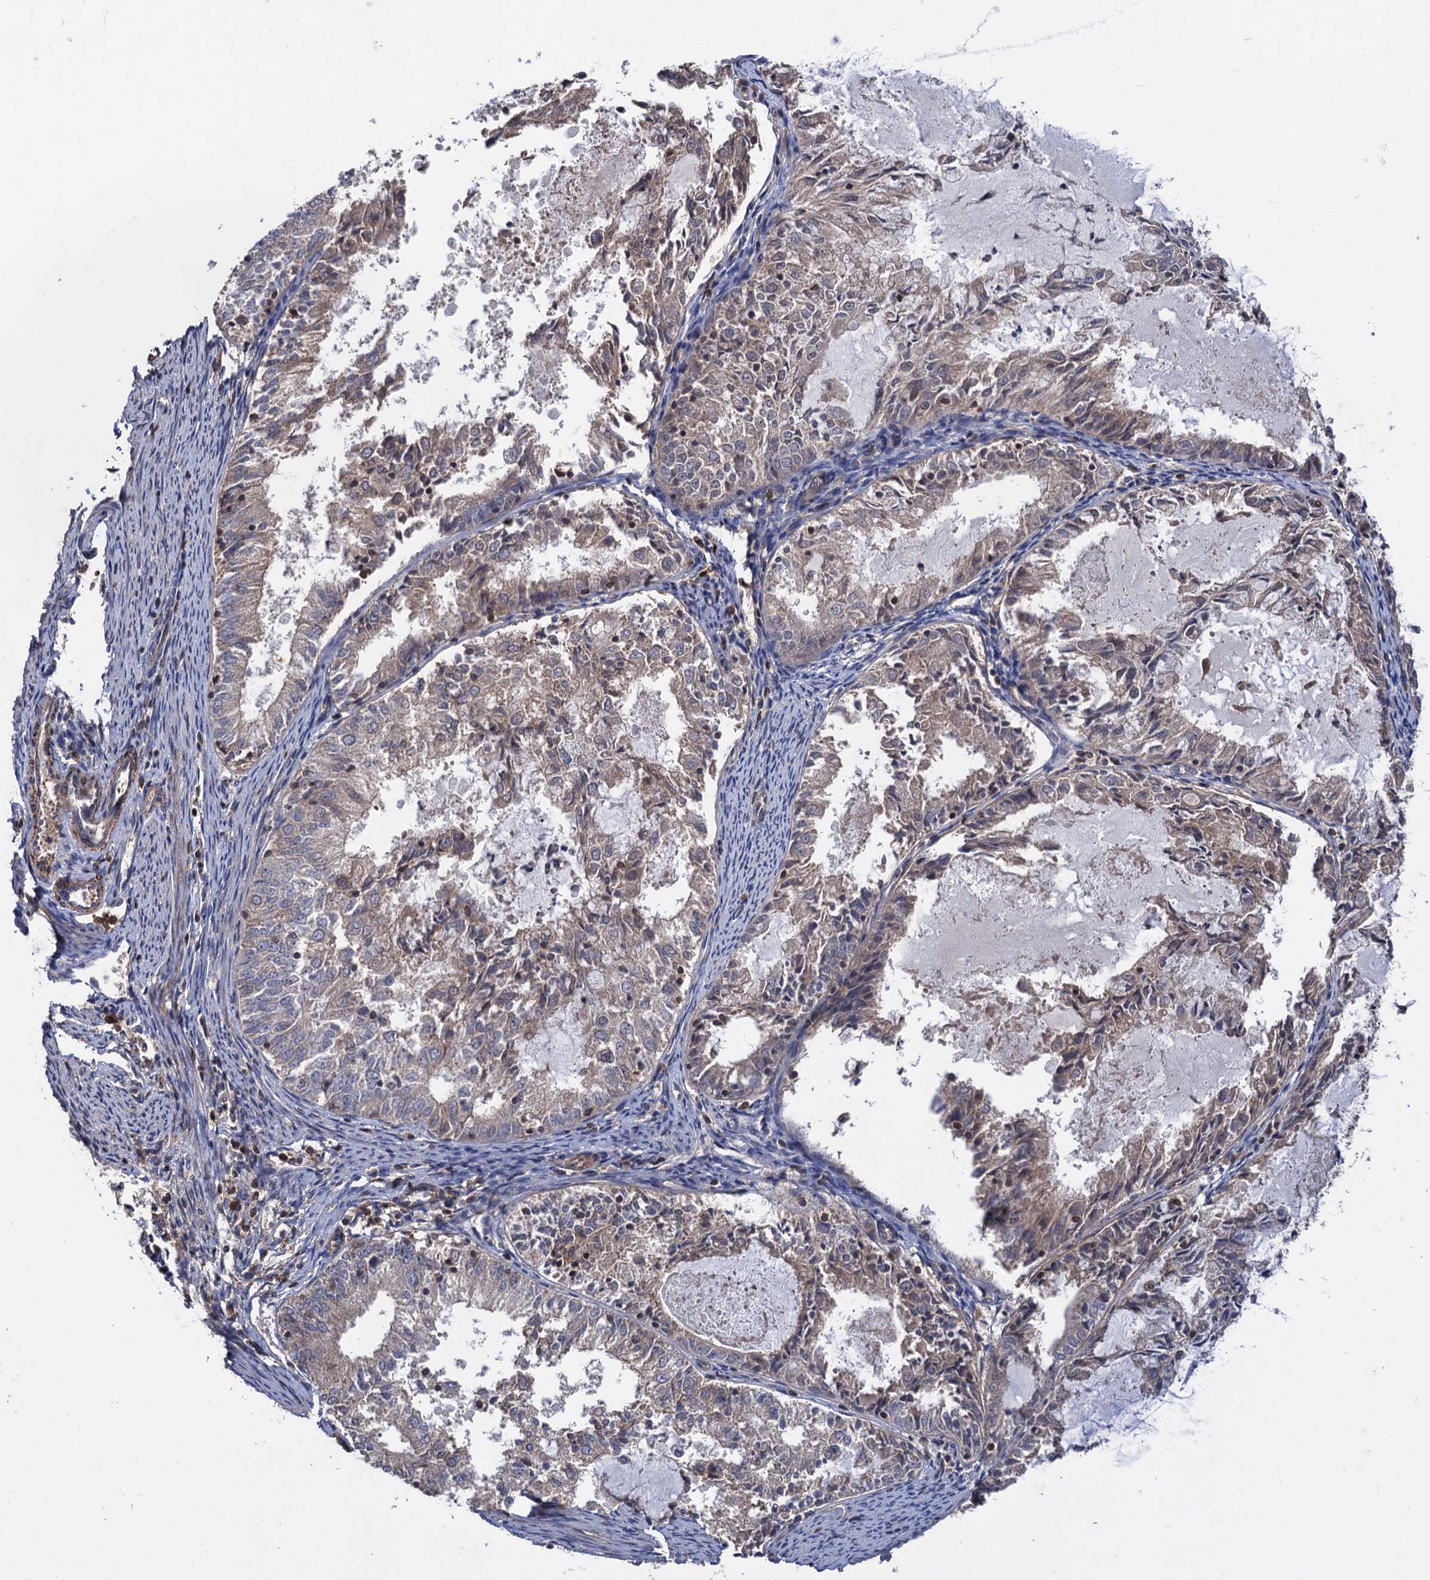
{"staining": {"intensity": "weak", "quantity": "25%-75%", "location": "cytoplasmic/membranous"}, "tissue": "endometrial cancer", "cell_type": "Tumor cells", "image_type": "cancer", "snomed": [{"axis": "morphology", "description": "Adenocarcinoma, NOS"}, {"axis": "topography", "description": "Endometrium"}], "caption": "Weak cytoplasmic/membranous protein positivity is appreciated in about 25%-75% of tumor cells in endometrial adenocarcinoma.", "gene": "DGKA", "patient": {"sex": "female", "age": 57}}